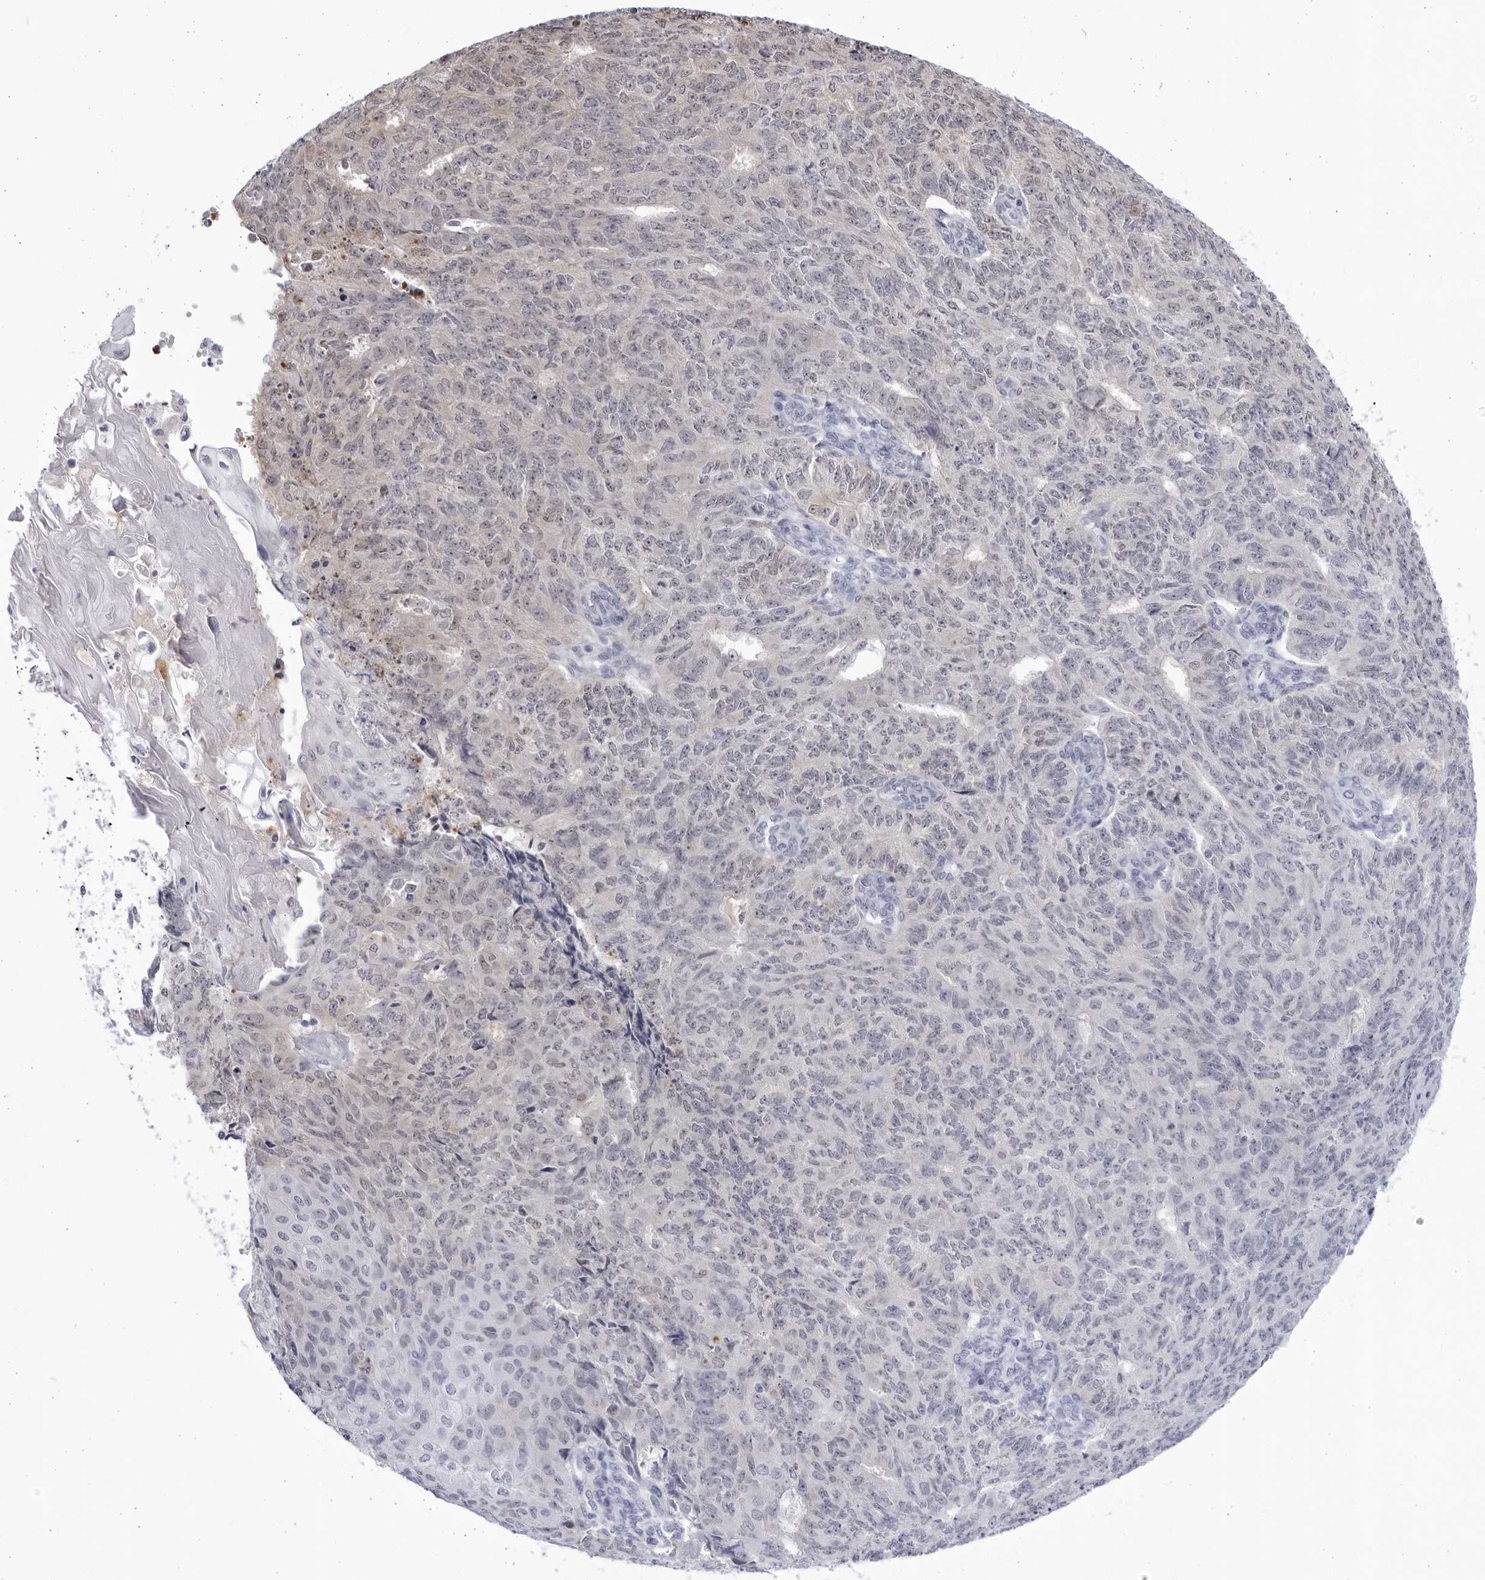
{"staining": {"intensity": "negative", "quantity": "none", "location": "none"}, "tissue": "endometrial cancer", "cell_type": "Tumor cells", "image_type": "cancer", "snomed": [{"axis": "morphology", "description": "Adenocarcinoma, NOS"}, {"axis": "topography", "description": "Endometrium"}], "caption": "Immunohistochemistry (IHC) image of endometrial cancer (adenocarcinoma) stained for a protein (brown), which displays no expression in tumor cells. Brightfield microscopy of immunohistochemistry (IHC) stained with DAB (brown) and hematoxylin (blue), captured at high magnification.", "gene": "CCDC181", "patient": {"sex": "female", "age": 32}}